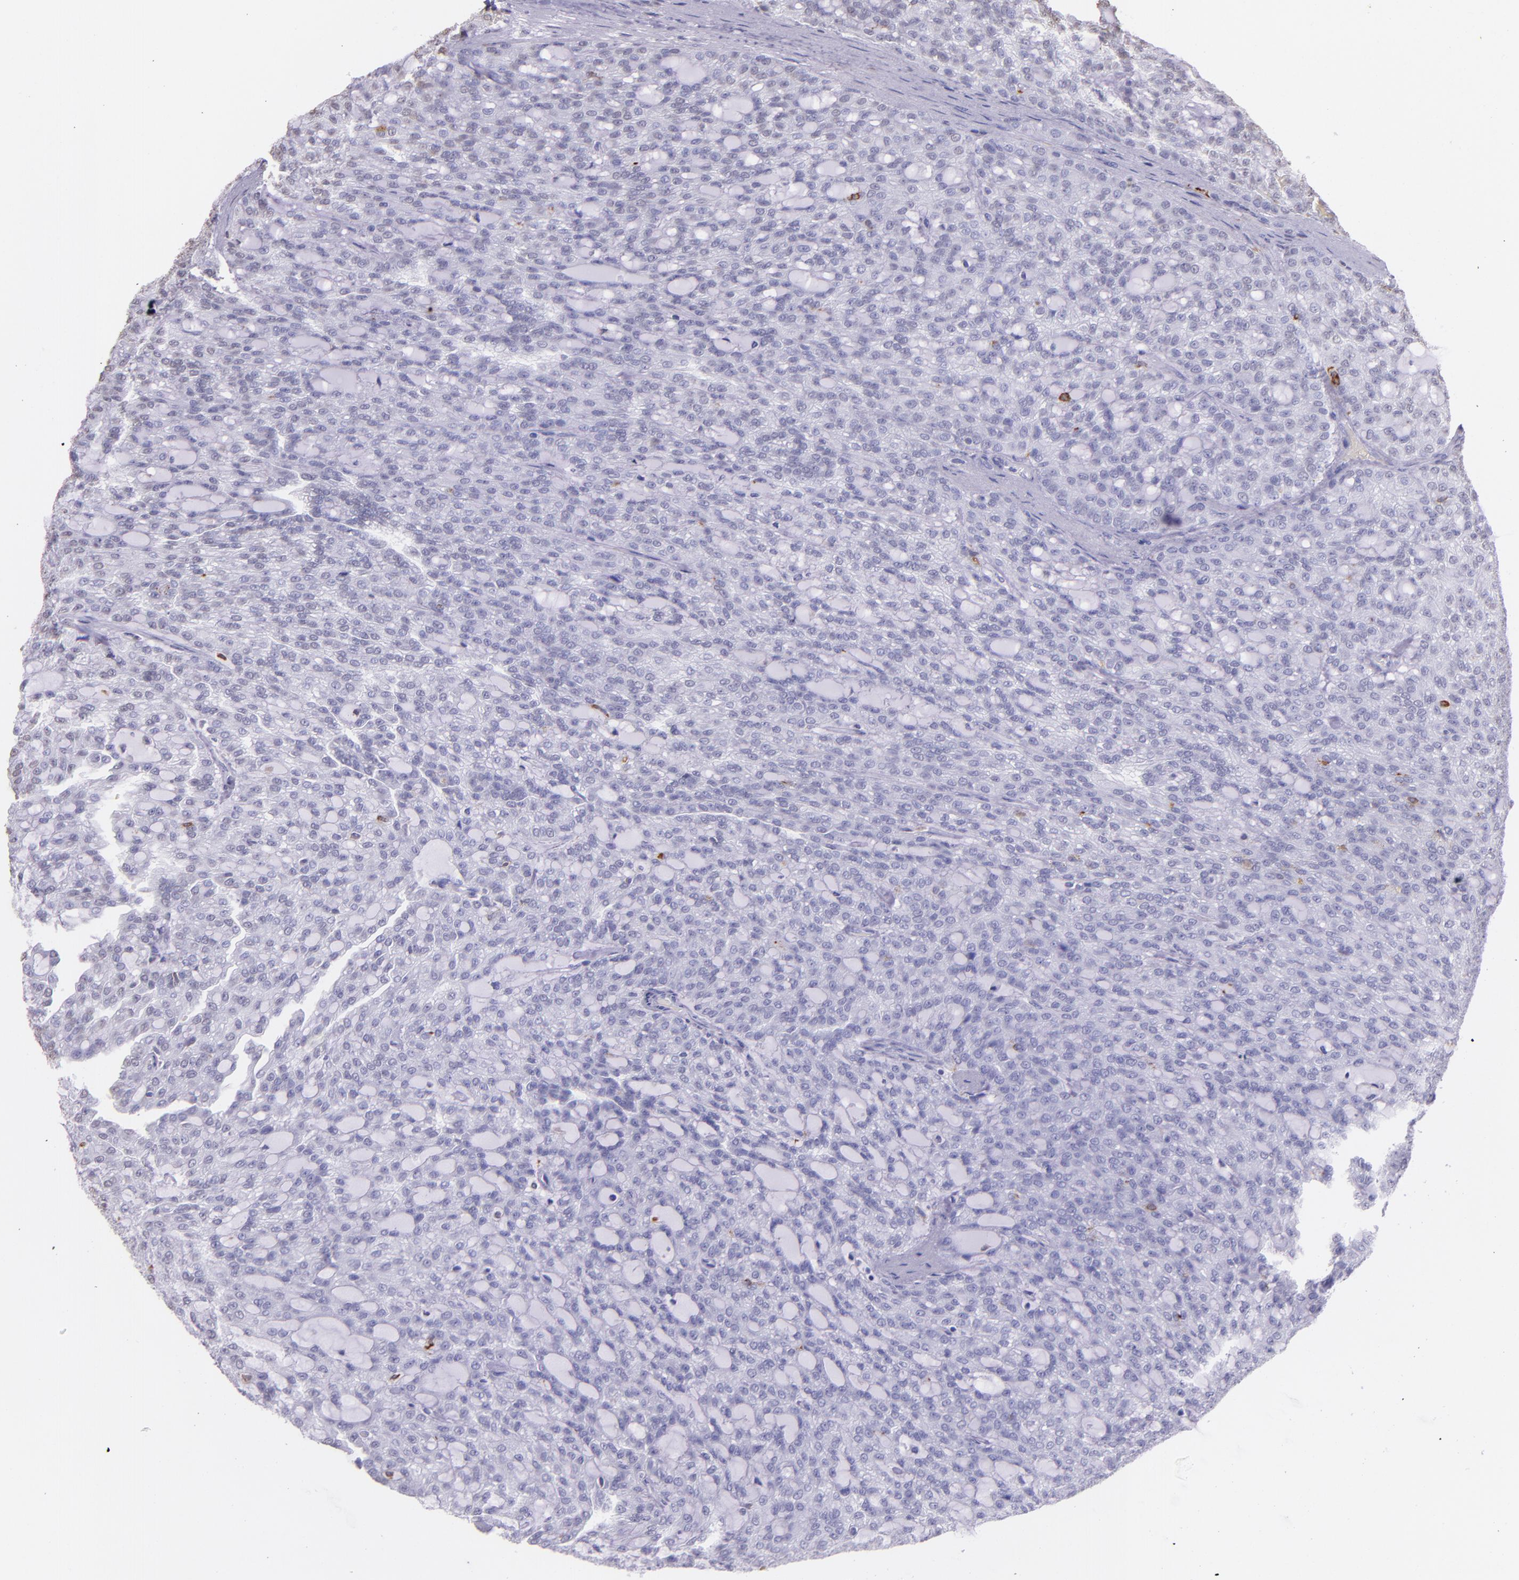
{"staining": {"intensity": "negative", "quantity": "none", "location": "none"}, "tissue": "renal cancer", "cell_type": "Tumor cells", "image_type": "cancer", "snomed": [{"axis": "morphology", "description": "Adenocarcinoma, NOS"}, {"axis": "topography", "description": "Kidney"}], "caption": "Immunohistochemical staining of renal cancer (adenocarcinoma) reveals no significant staining in tumor cells. (Brightfield microscopy of DAB immunohistochemistry (IHC) at high magnification).", "gene": "RTN1", "patient": {"sex": "male", "age": 63}}